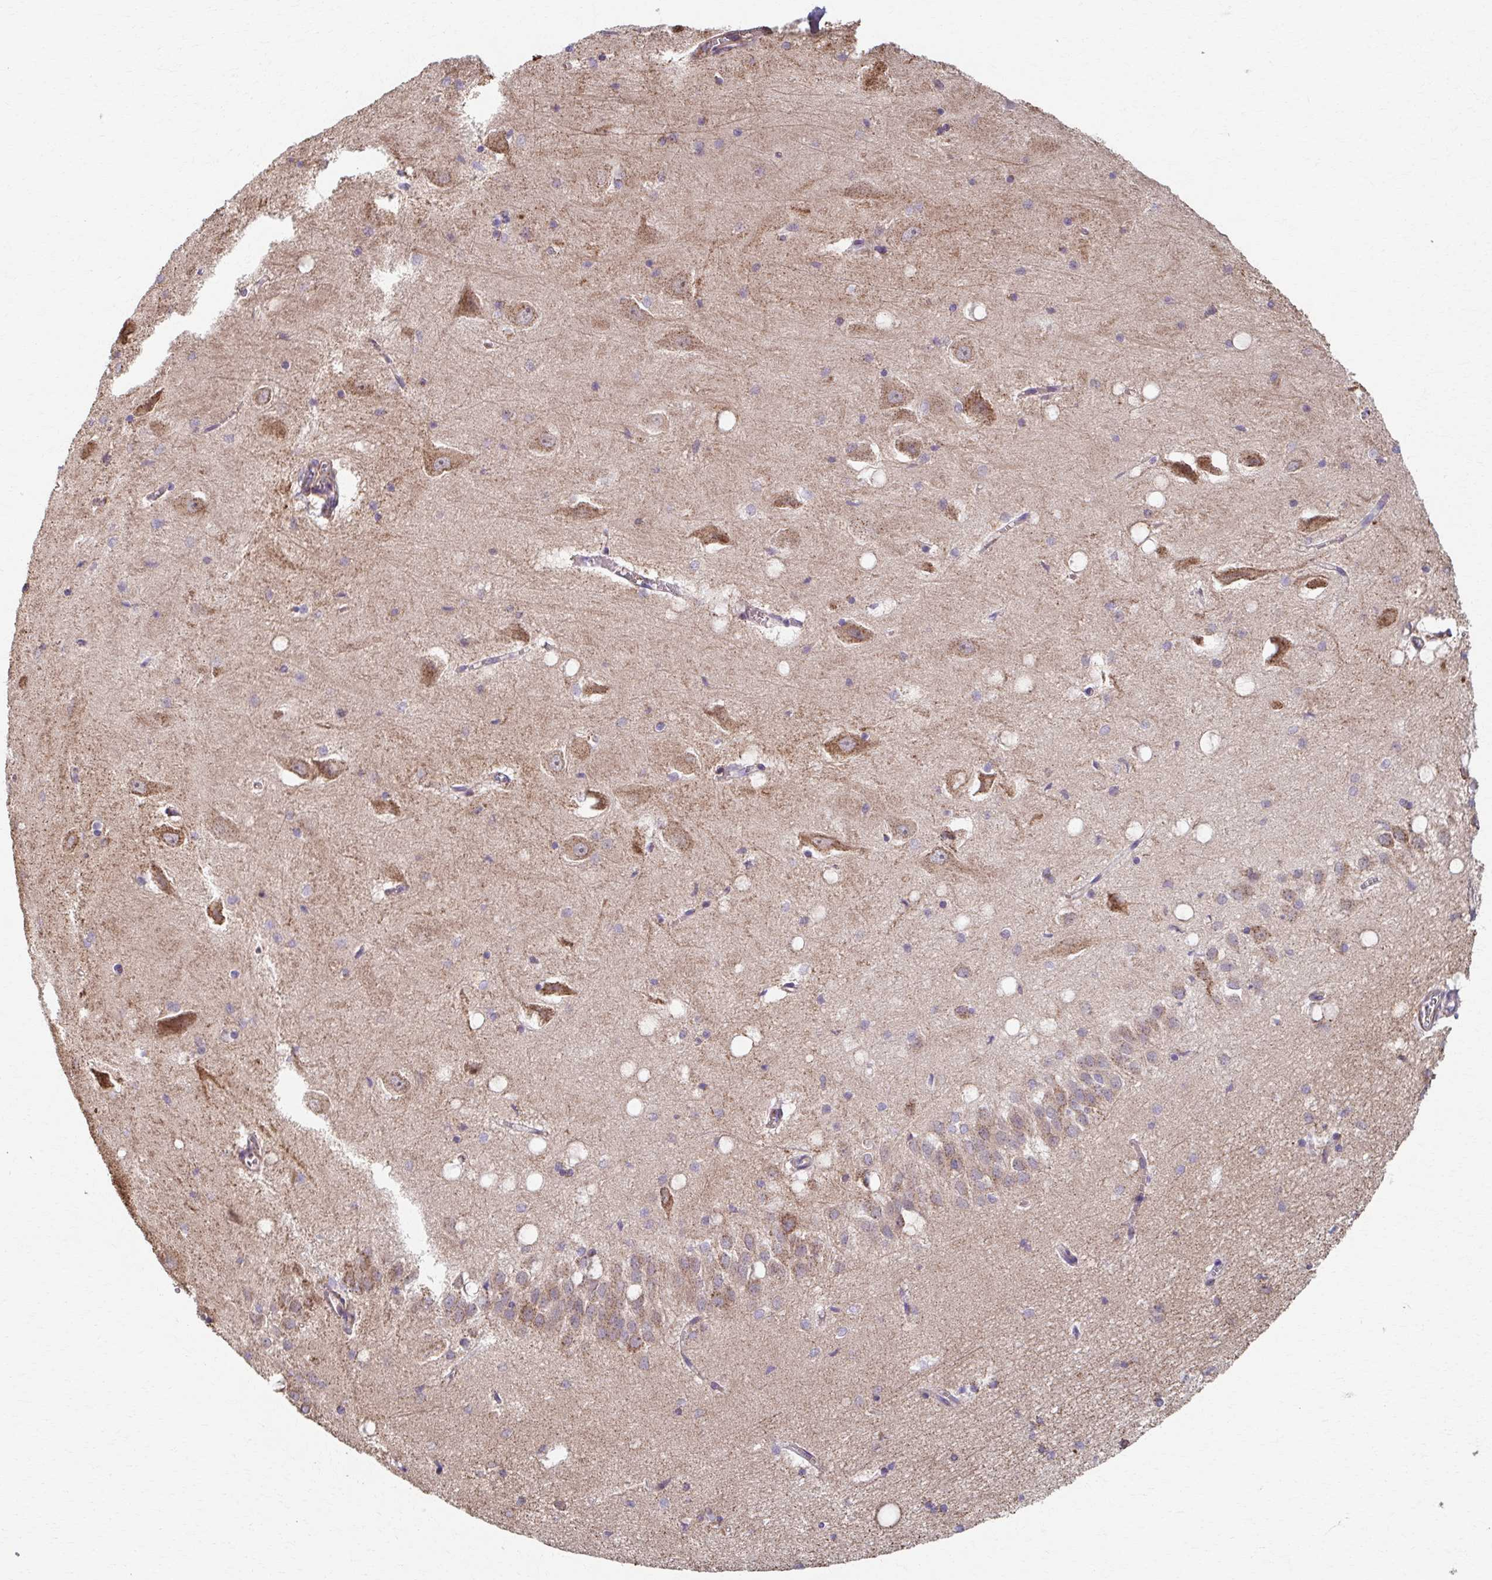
{"staining": {"intensity": "weak", "quantity": "<25%", "location": "cytoplasmic/membranous"}, "tissue": "hippocampus", "cell_type": "Glial cells", "image_type": "normal", "snomed": [{"axis": "morphology", "description": "Normal tissue, NOS"}, {"axis": "topography", "description": "Hippocampus"}], "caption": "IHC histopathology image of unremarkable human hippocampus stained for a protein (brown), which shows no staining in glial cells. The staining is performed using DAB (3,3'-diaminobenzidine) brown chromogen with nuclei counter-stained in using hematoxylin.", "gene": "KLHL34", "patient": {"sex": "male", "age": 58}}